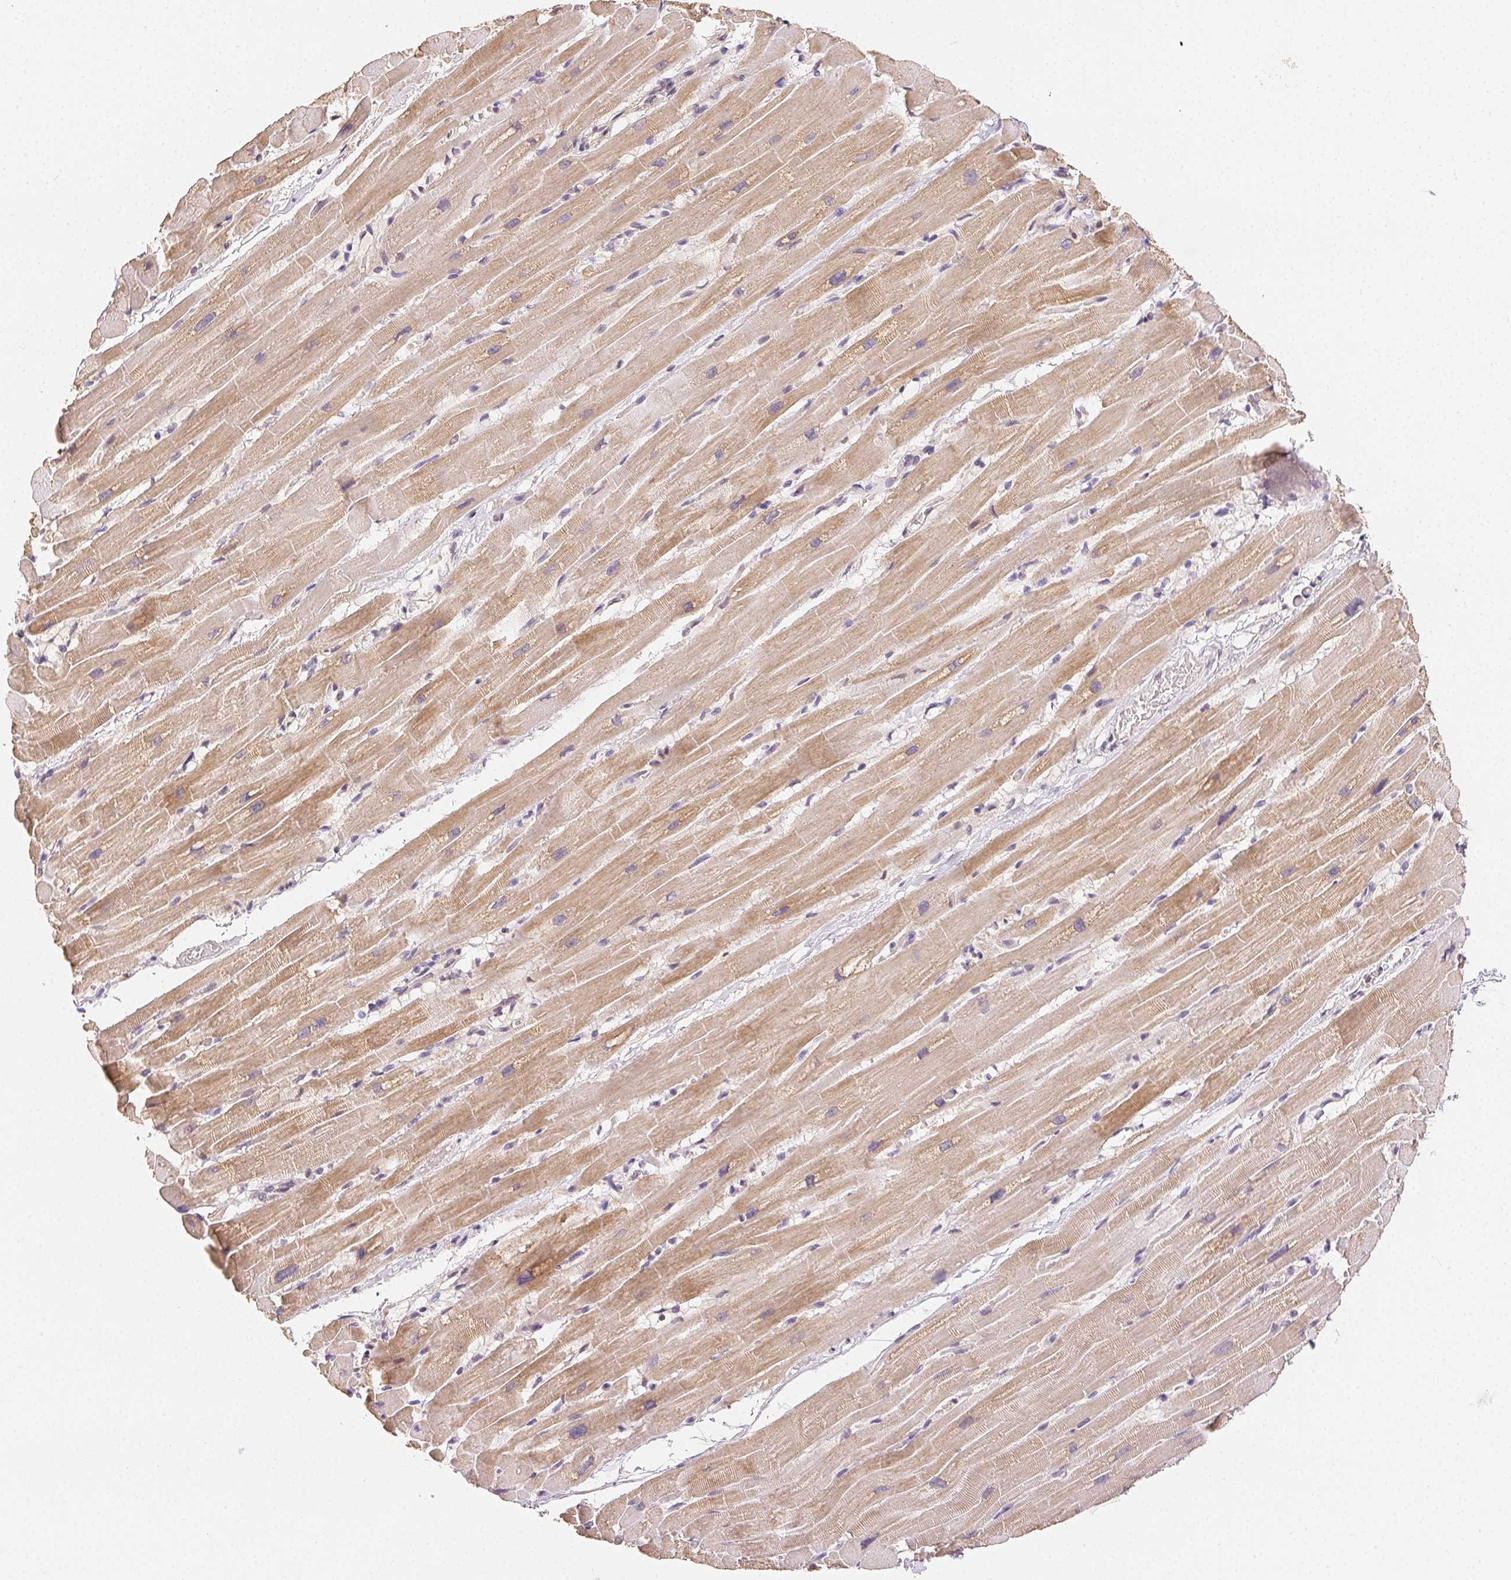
{"staining": {"intensity": "moderate", "quantity": ">75%", "location": "cytoplasmic/membranous"}, "tissue": "heart muscle", "cell_type": "Cardiomyocytes", "image_type": "normal", "snomed": [{"axis": "morphology", "description": "Normal tissue, NOS"}, {"axis": "topography", "description": "Heart"}], "caption": "Human heart muscle stained for a protein (brown) displays moderate cytoplasmic/membranous positive expression in about >75% of cardiomyocytes.", "gene": "SEZ6L2", "patient": {"sex": "male", "age": 37}}